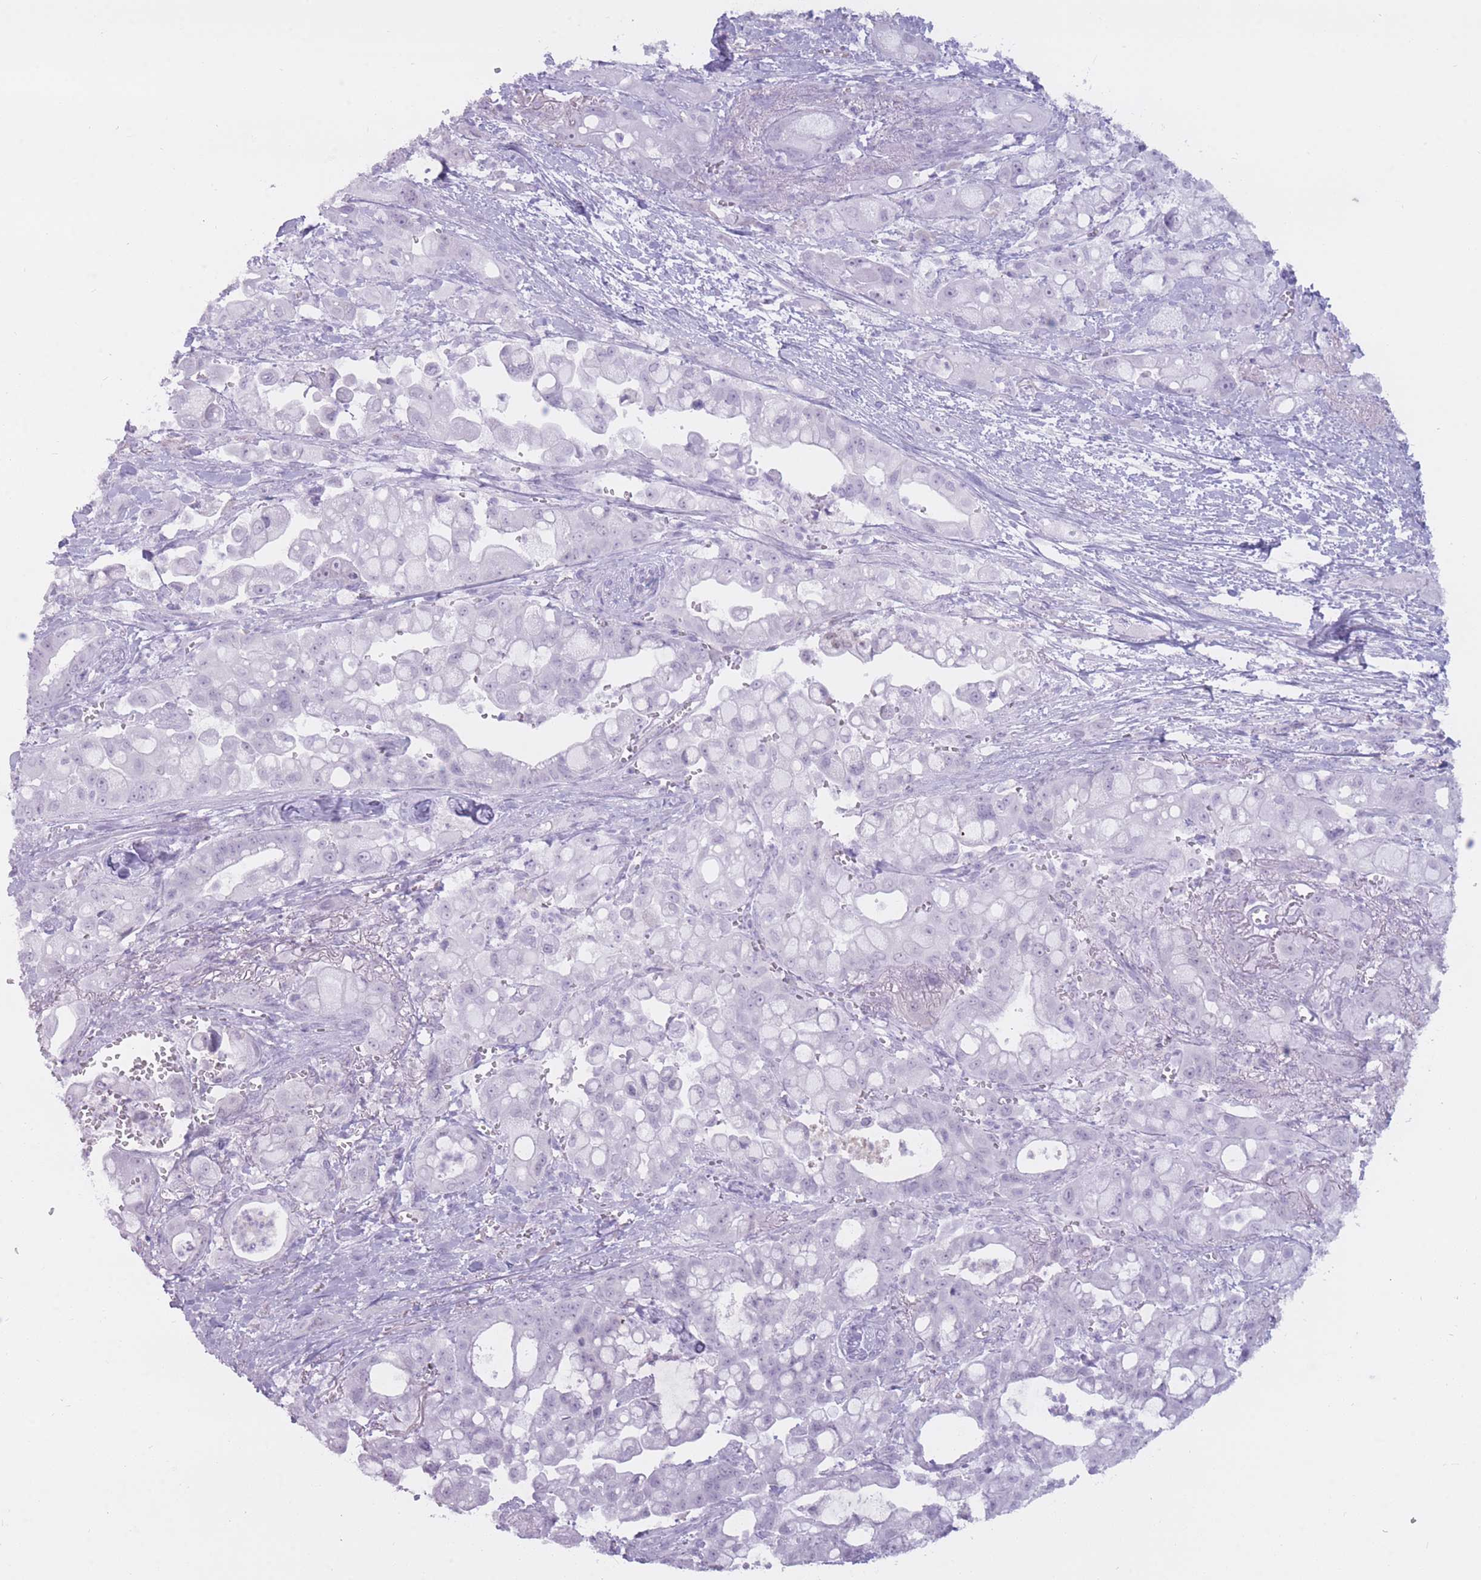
{"staining": {"intensity": "negative", "quantity": "none", "location": "none"}, "tissue": "pancreatic cancer", "cell_type": "Tumor cells", "image_type": "cancer", "snomed": [{"axis": "morphology", "description": "Adenocarcinoma, NOS"}, {"axis": "topography", "description": "Pancreas"}], "caption": "Pancreatic cancer stained for a protein using immunohistochemistry shows no positivity tumor cells.", "gene": "PNMA3", "patient": {"sex": "male", "age": 68}}